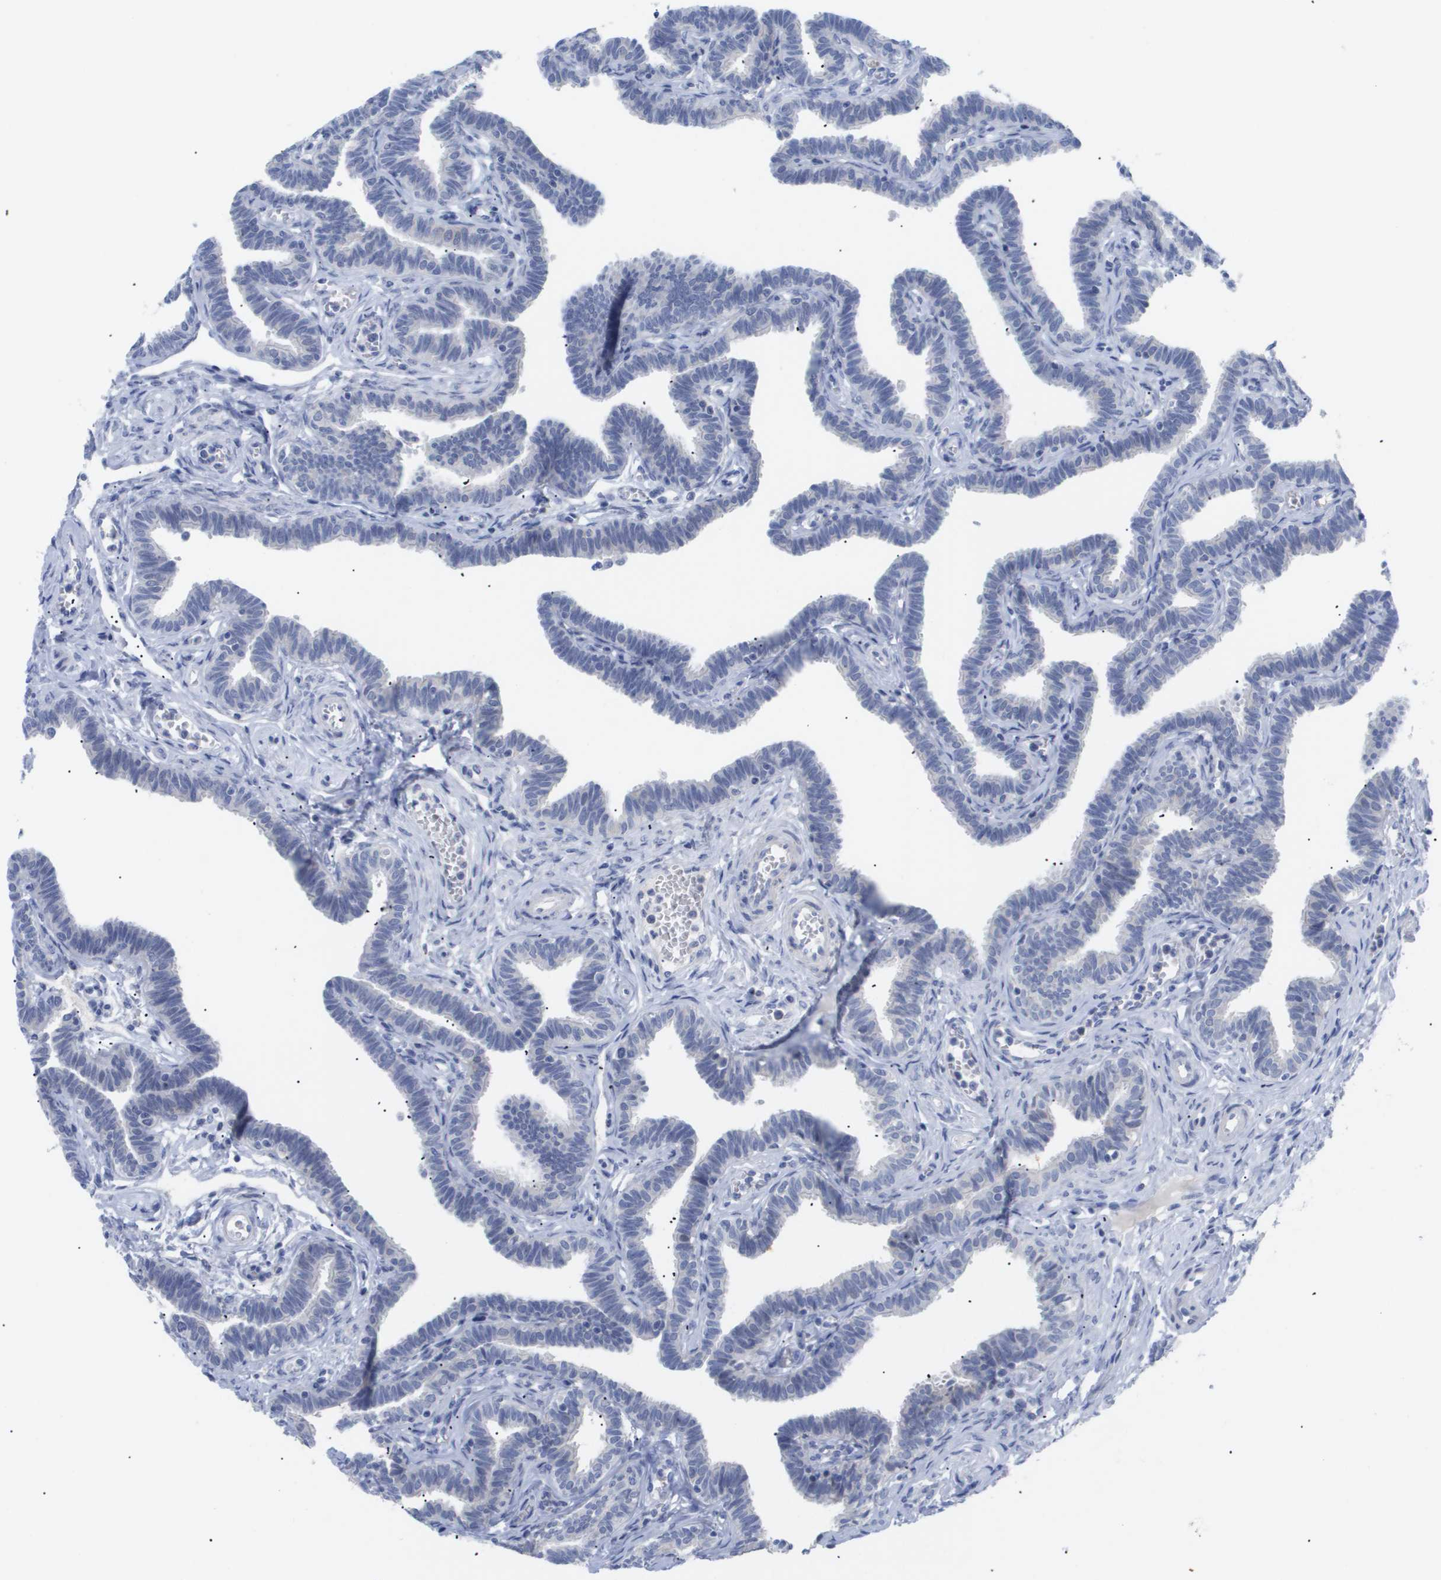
{"staining": {"intensity": "negative", "quantity": "none", "location": "none"}, "tissue": "fallopian tube", "cell_type": "Glandular cells", "image_type": "normal", "snomed": [{"axis": "morphology", "description": "Normal tissue, NOS"}, {"axis": "topography", "description": "Fallopian tube"}, {"axis": "topography", "description": "Ovary"}], "caption": "Histopathology image shows no significant protein staining in glandular cells of unremarkable fallopian tube. Nuclei are stained in blue.", "gene": "CAV3", "patient": {"sex": "female", "age": 23}}